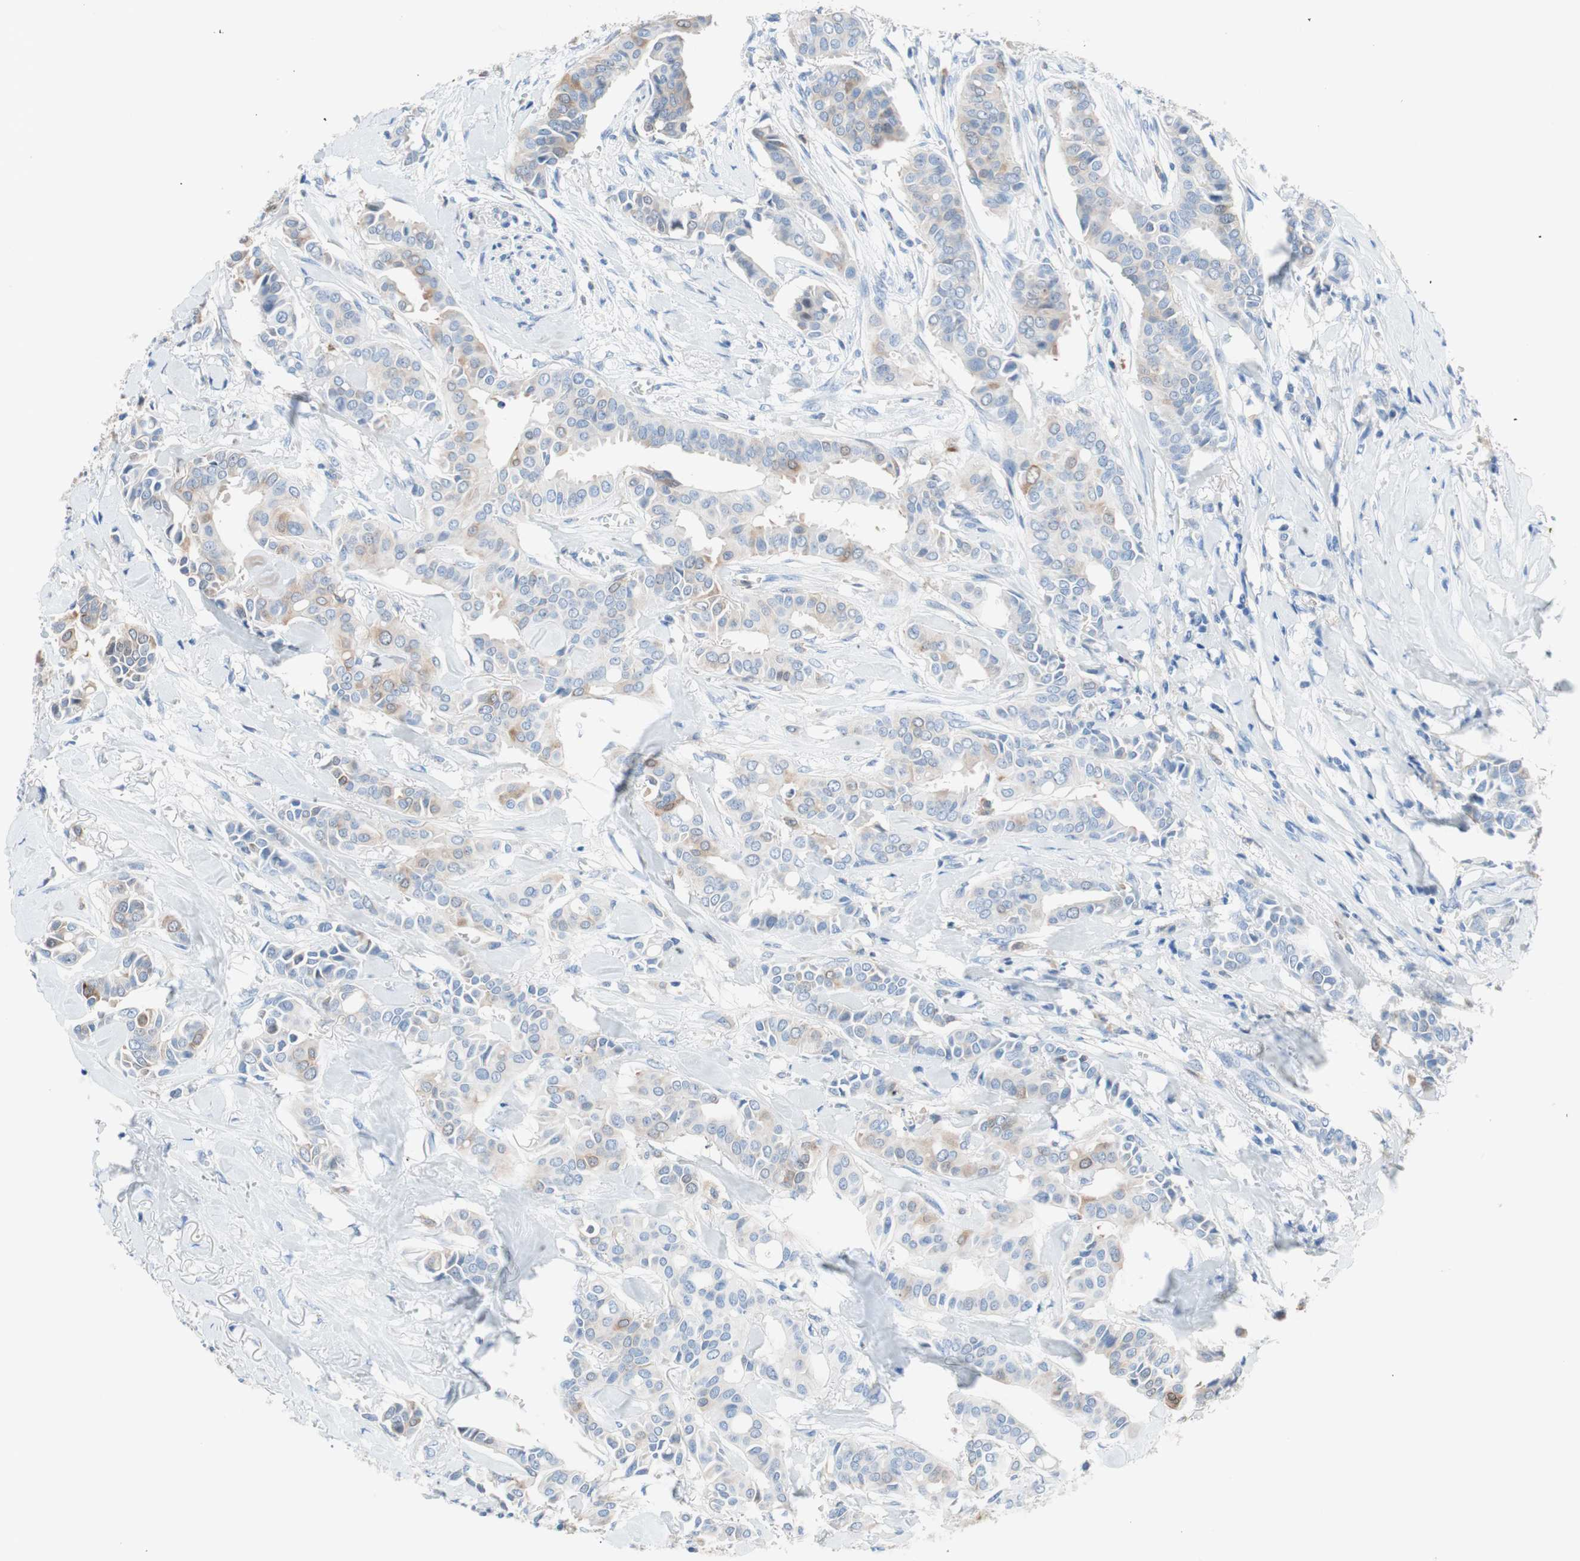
{"staining": {"intensity": "weak", "quantity": "<25%", "location": "cytoplasmic/membranous"}, "tissue": "head and neck cancer", "cell_type": "Tumor cells", "image_type": "cancer", "snomed": [{"axis": "morphology", "description": "Adenocarcinoma, NOS"}, {"axis": "topography", "description": "Salivary gland"}, {"axis": "topography", "description": "Head-Neck"}], "caption": "Human head and neck adenocarcinoma stained for a protein using immunohistochemistry (IHC) displays no expression in tumor cells.", "gene": "GLUL", "patient": {"sex": "female", "age": 59}}